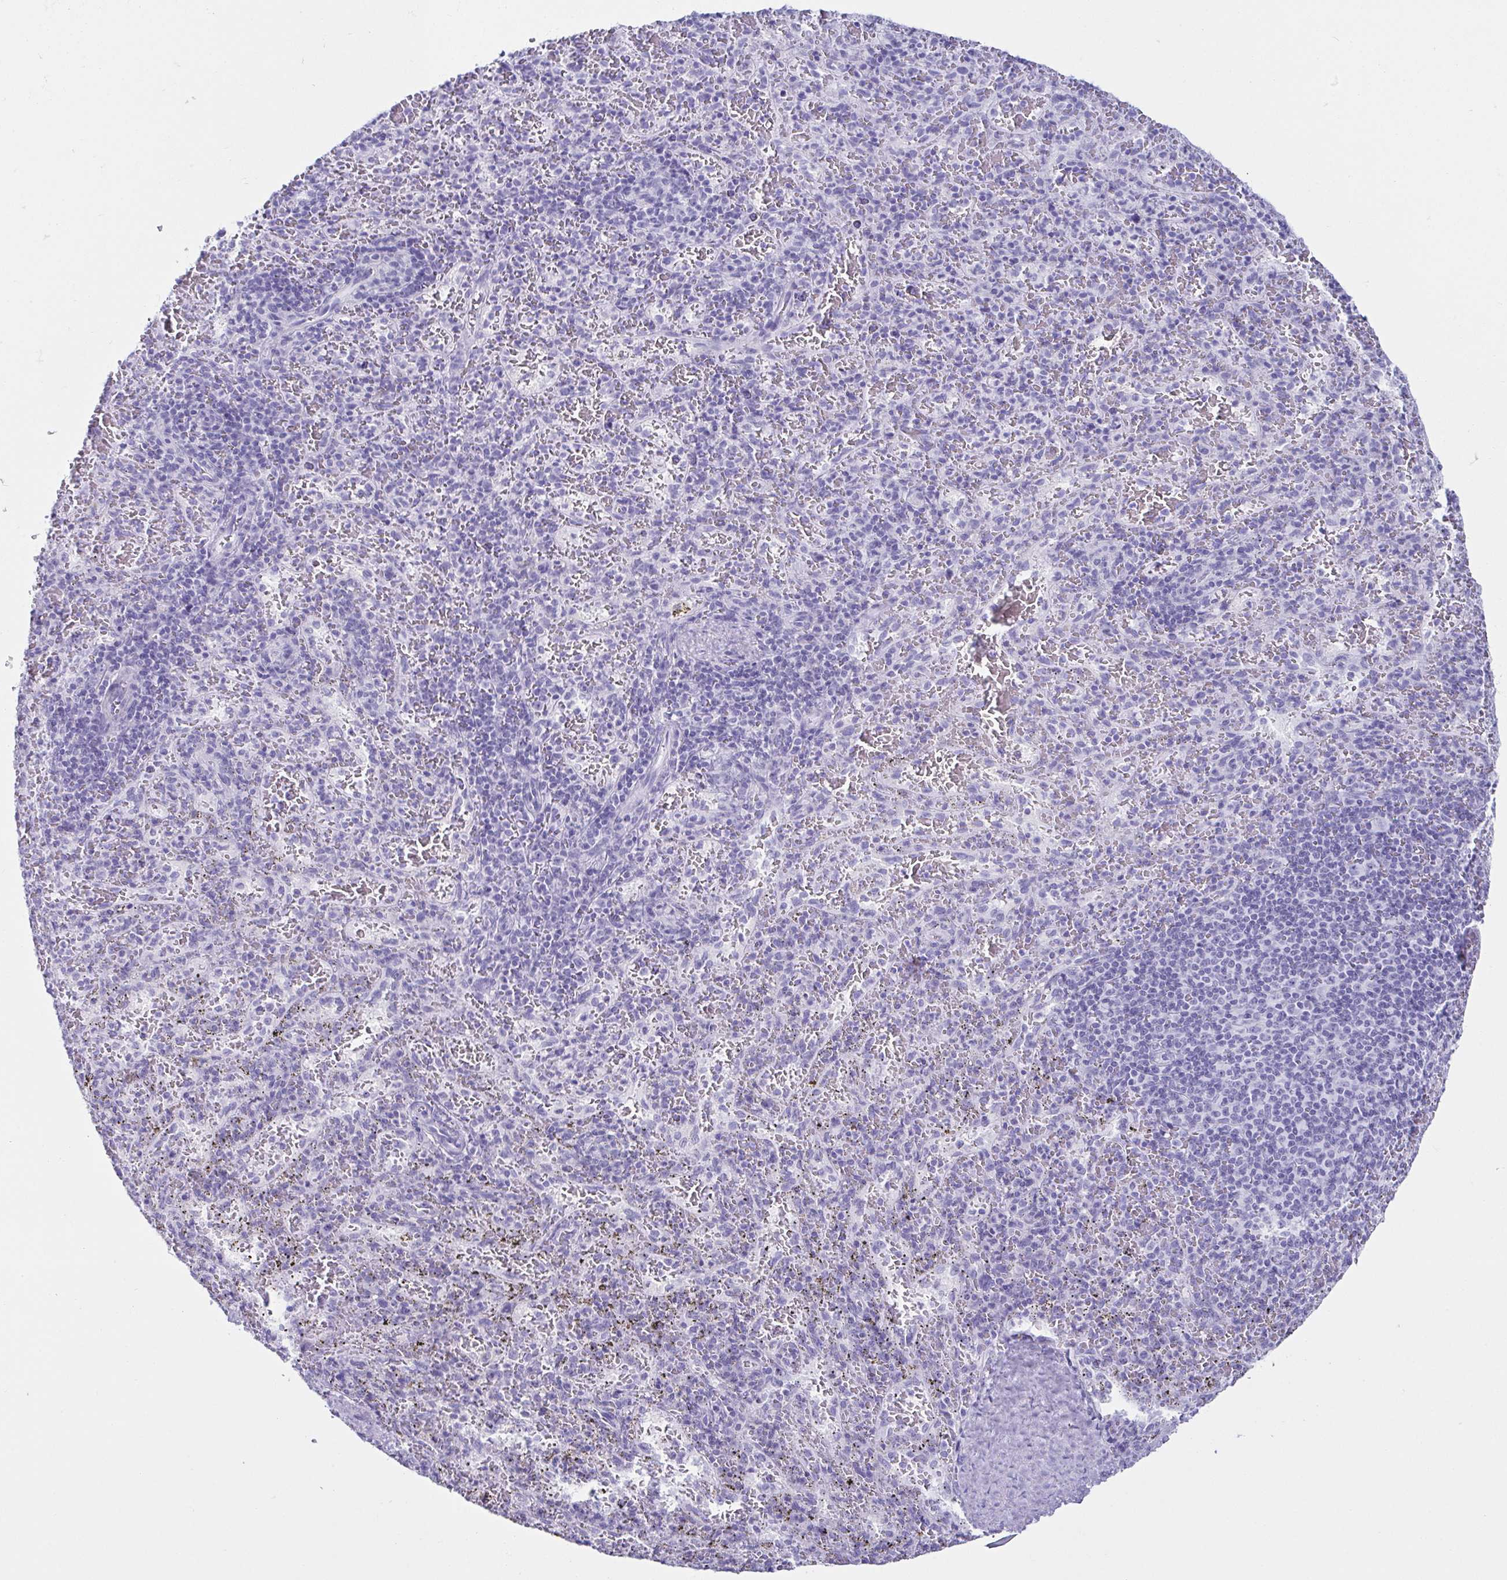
{"staining": {"intensity": "negative", "quantity": "none", "location": "none"}, "tissue": "spleen", "cell_type": "Cells in red pulp", "image_type": "normal", "snomed": [{"axis": "morphology", "description": "Normal tissue, NOS"}, {"axis": "topography", "description": "Spleen"}], "caption": "High magnification brightfield microscopy of normal spleen stained with DAB (brown) and counterstained with hematoxylin (blue): cells in red pulp show no significant staining.", "gene": "CD164L2", "patient": {"sex": "male", "age": 57}}